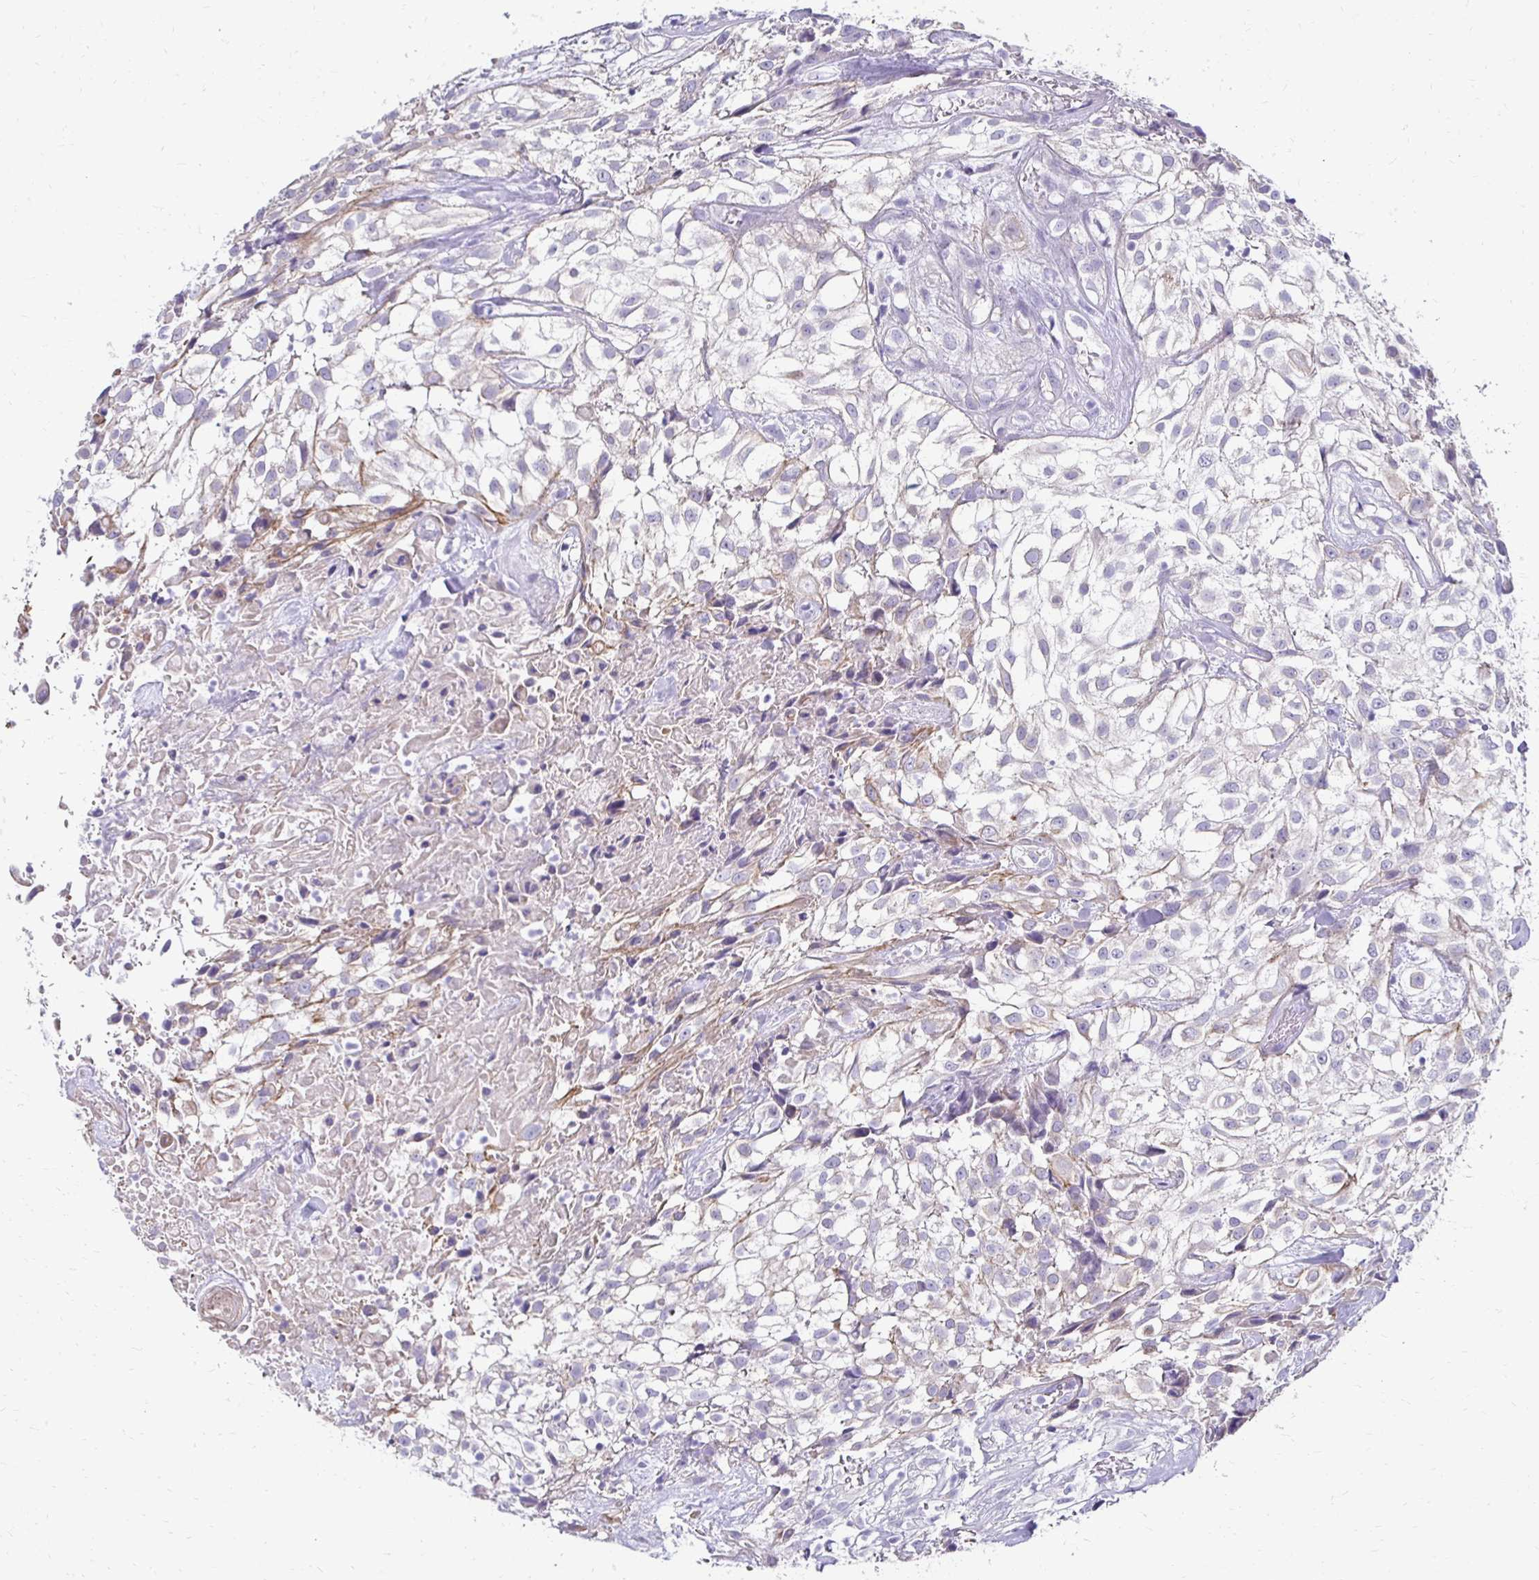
{"staining": {"intensity": "negative", "quantity": "none", "location": "none"}, "tissue": "urothelial cancer", "cell_type": "Tumor cells", "image_type": "cancer", "snomed": [{"axis": "morphology", "description": "Urothelial carcinoma, High grade"}, {"axis": "topography", "description": "Urinary bladder"}], "caption": "The micrograph reveals no staining of tumor cells in urothelial cancer. The staining was performed using DAB (3,3'-diaminobenzidine) to visualize the protein expression in brown, while the nuclei were stained in blue with hematoxylin (Magnification: 20x).", "gene": "AKAP6", "patient": {"sex": "male", "age": 56}}